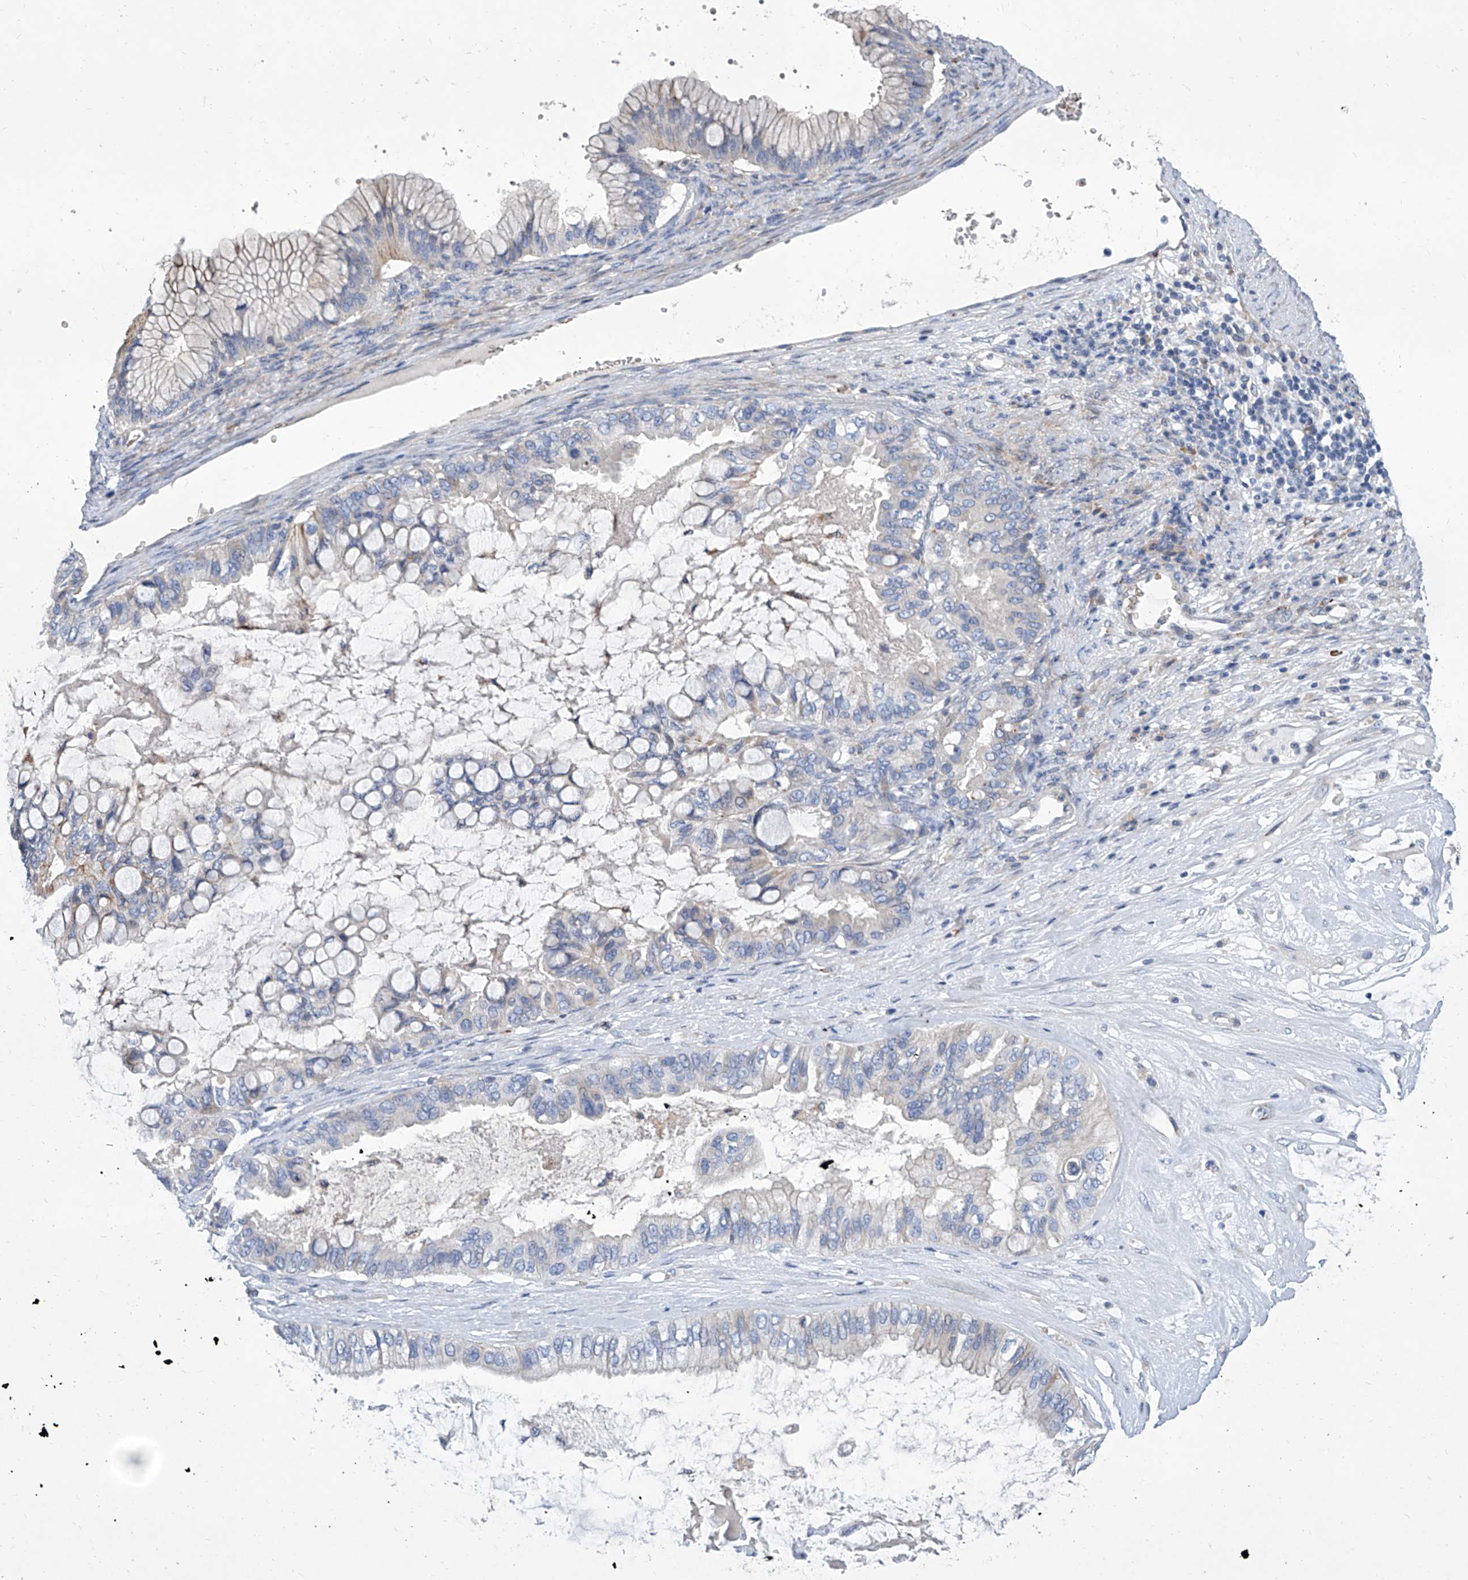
{"staining": {"intensity": "negative", "quantity": "none", "location": "none"}, "tissue": "ovarian cancer", "cell_type": "Tumor cells", "image_type": "cancer", "snomed": [{"axis": "morphology", "description": "Cystadenocarcinoma, mucinous, NOS"}, {"axis": "topography", "description": "Ovary"}], "caption": "A high-resolution photomicrograph shows immunohistochemistry (IHC) staining of mucinous cystadenocarcinoma (ovarian), which demonstrates no significant staining in tumor cells.", "gene": "FPR2", "patient": {"sex": "female", "age": 80}}